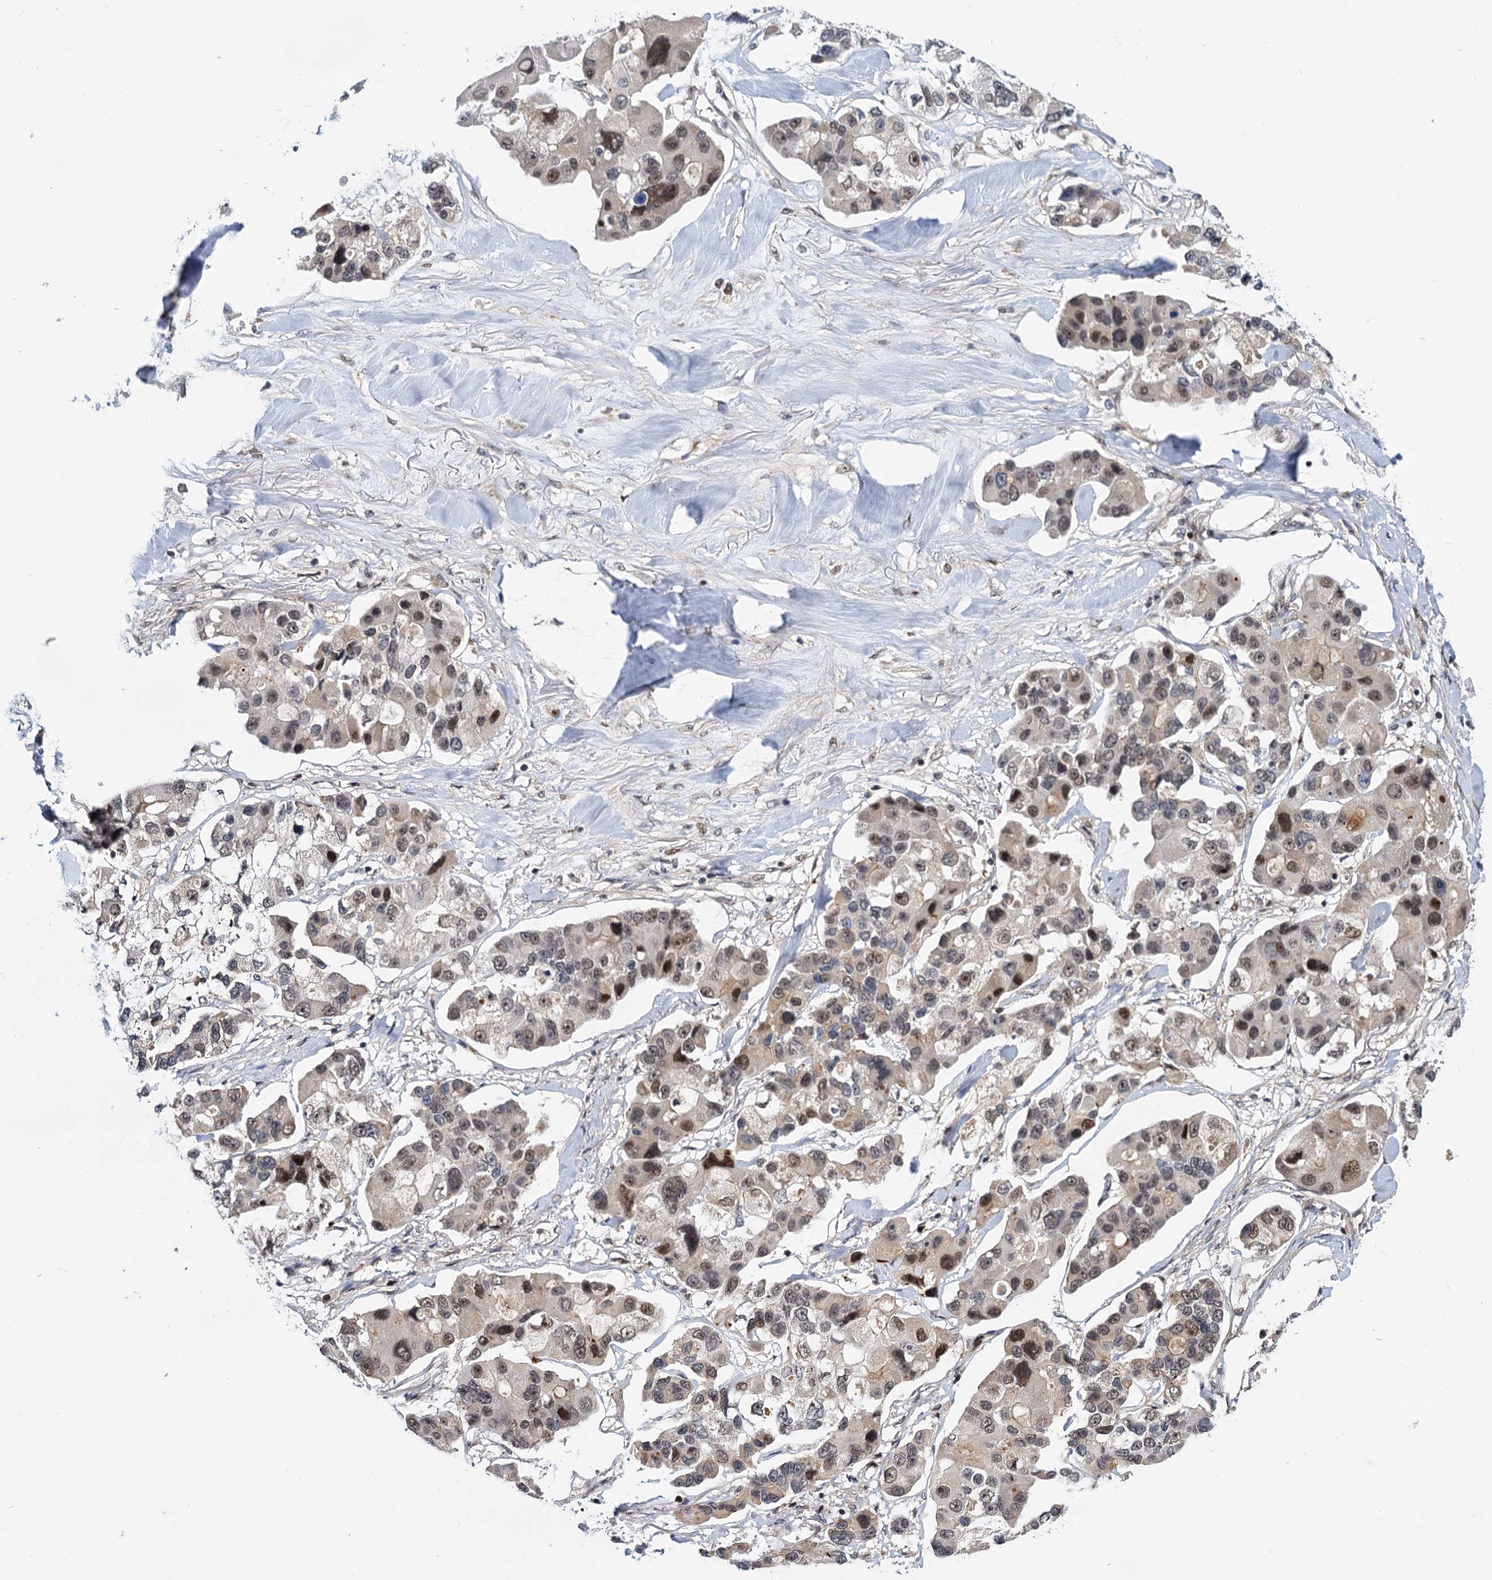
{"staining": {"intensity": "moderate", "quantity": ">75%", "location": "nuclear"}, "tissue": "lung cancer", "cell_type": "Tumor cells", "image_type": "cancer", "snomed": [{"axis": "morphology", "description": "Adenocarcinoma, NOS"}, {"axis": "topography", "description": "Lung"}], "caption": "Tumor cells demonstrate medium levels of moderate nuclear positivity in approximately >75% of cells in human lung cancer.", "gene": "MBD6", "patient": {"sex": "female", "age": 54}}